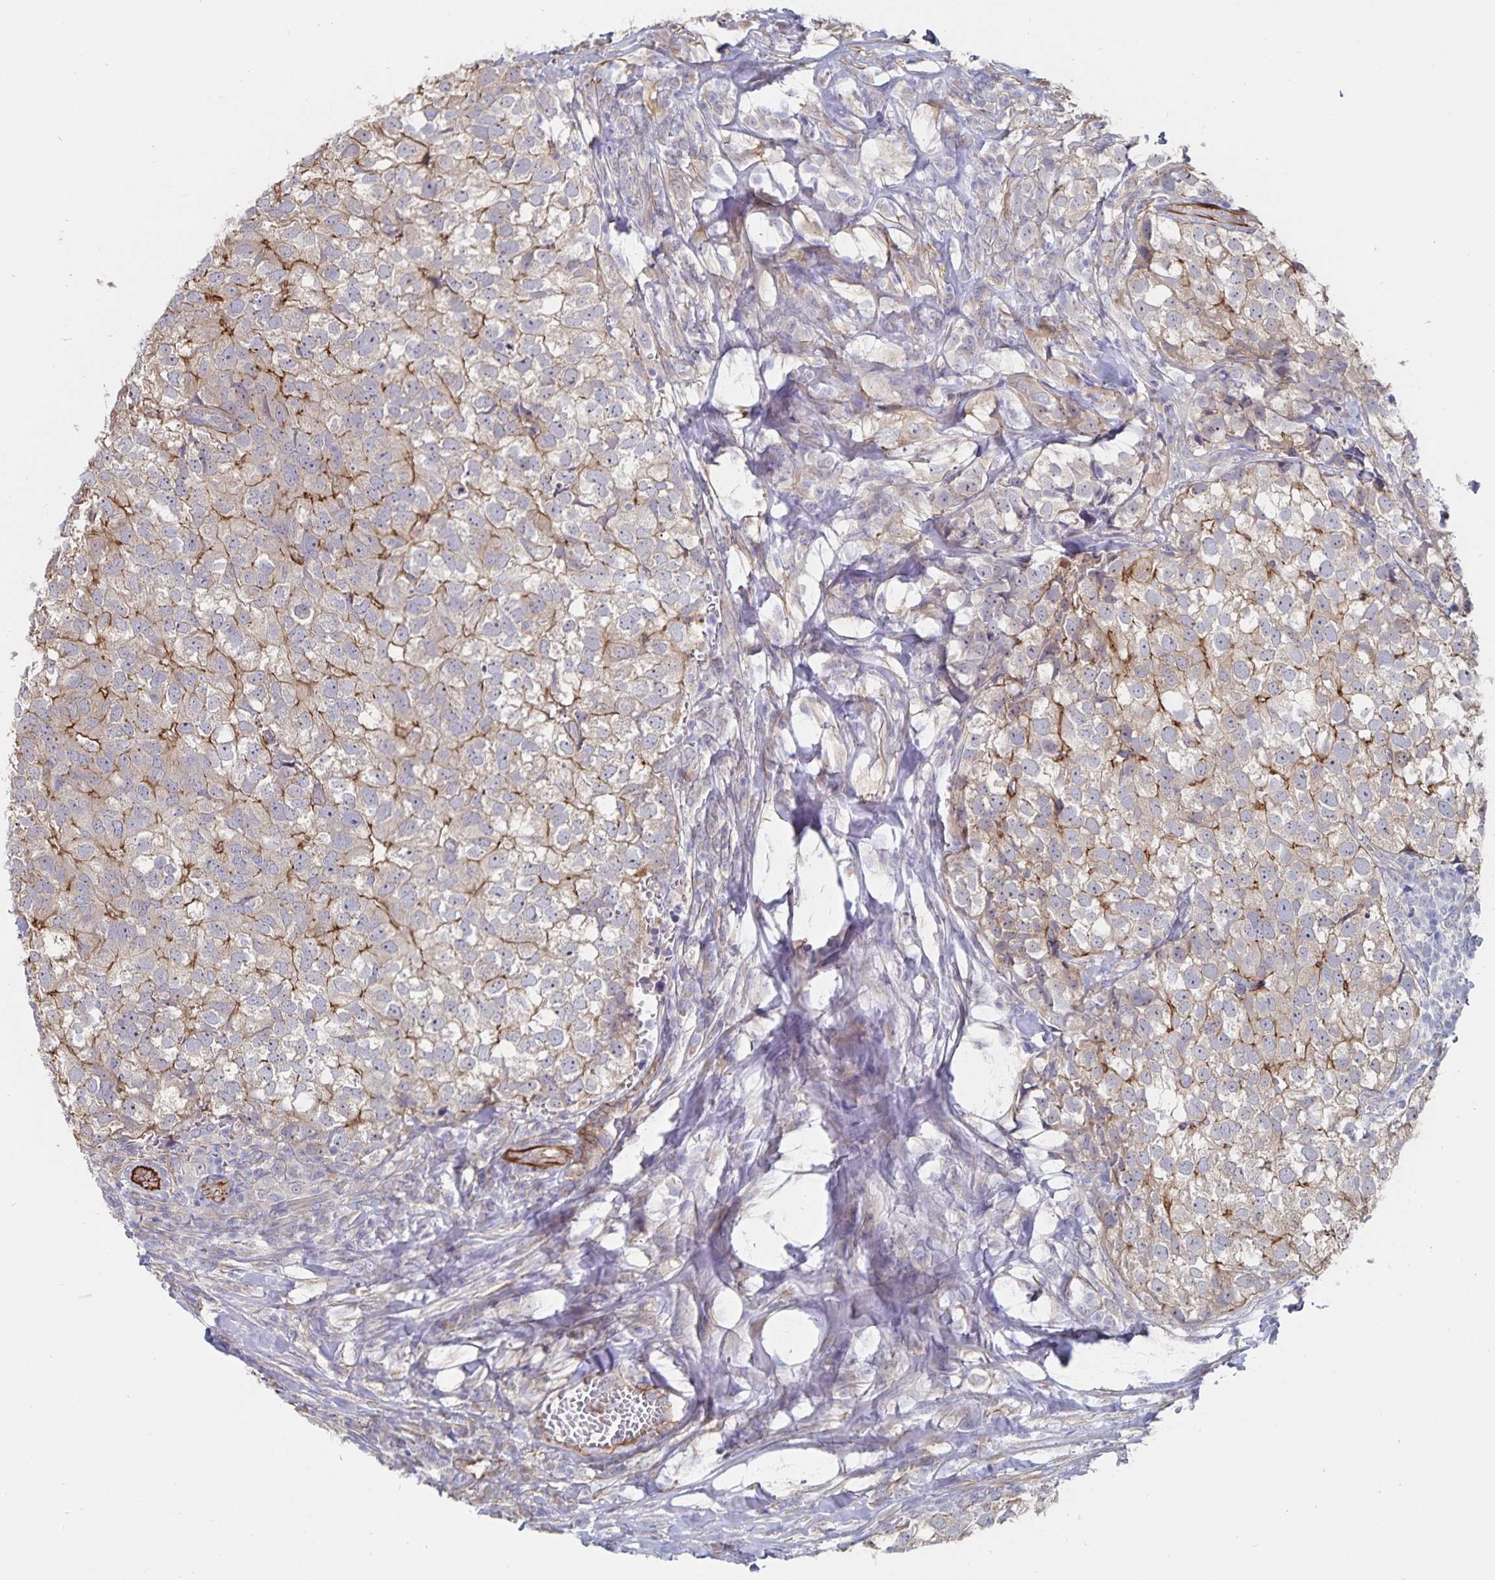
{"staining": {"intensity": "moderate", "quantity": "<25%", "location": "cytoplasmic/membranous"}, "tissue": "breast cancer", "cell_type": "Tumor cells", "image_type": "cancer", "snomed": [{"axis": "morphology", "description": "Duct carcinoma"}, {"axis": "topography", "description": "Breast"}], "caption": "Immunohistochemical staining of breast intraductal carcinoma demonstrates low levels of moderate cytoplasmic/membranous positivity in about <25% of tumor cells.", "gene": "SSTR1", "patient": {"sex": "female", "age": 30}}